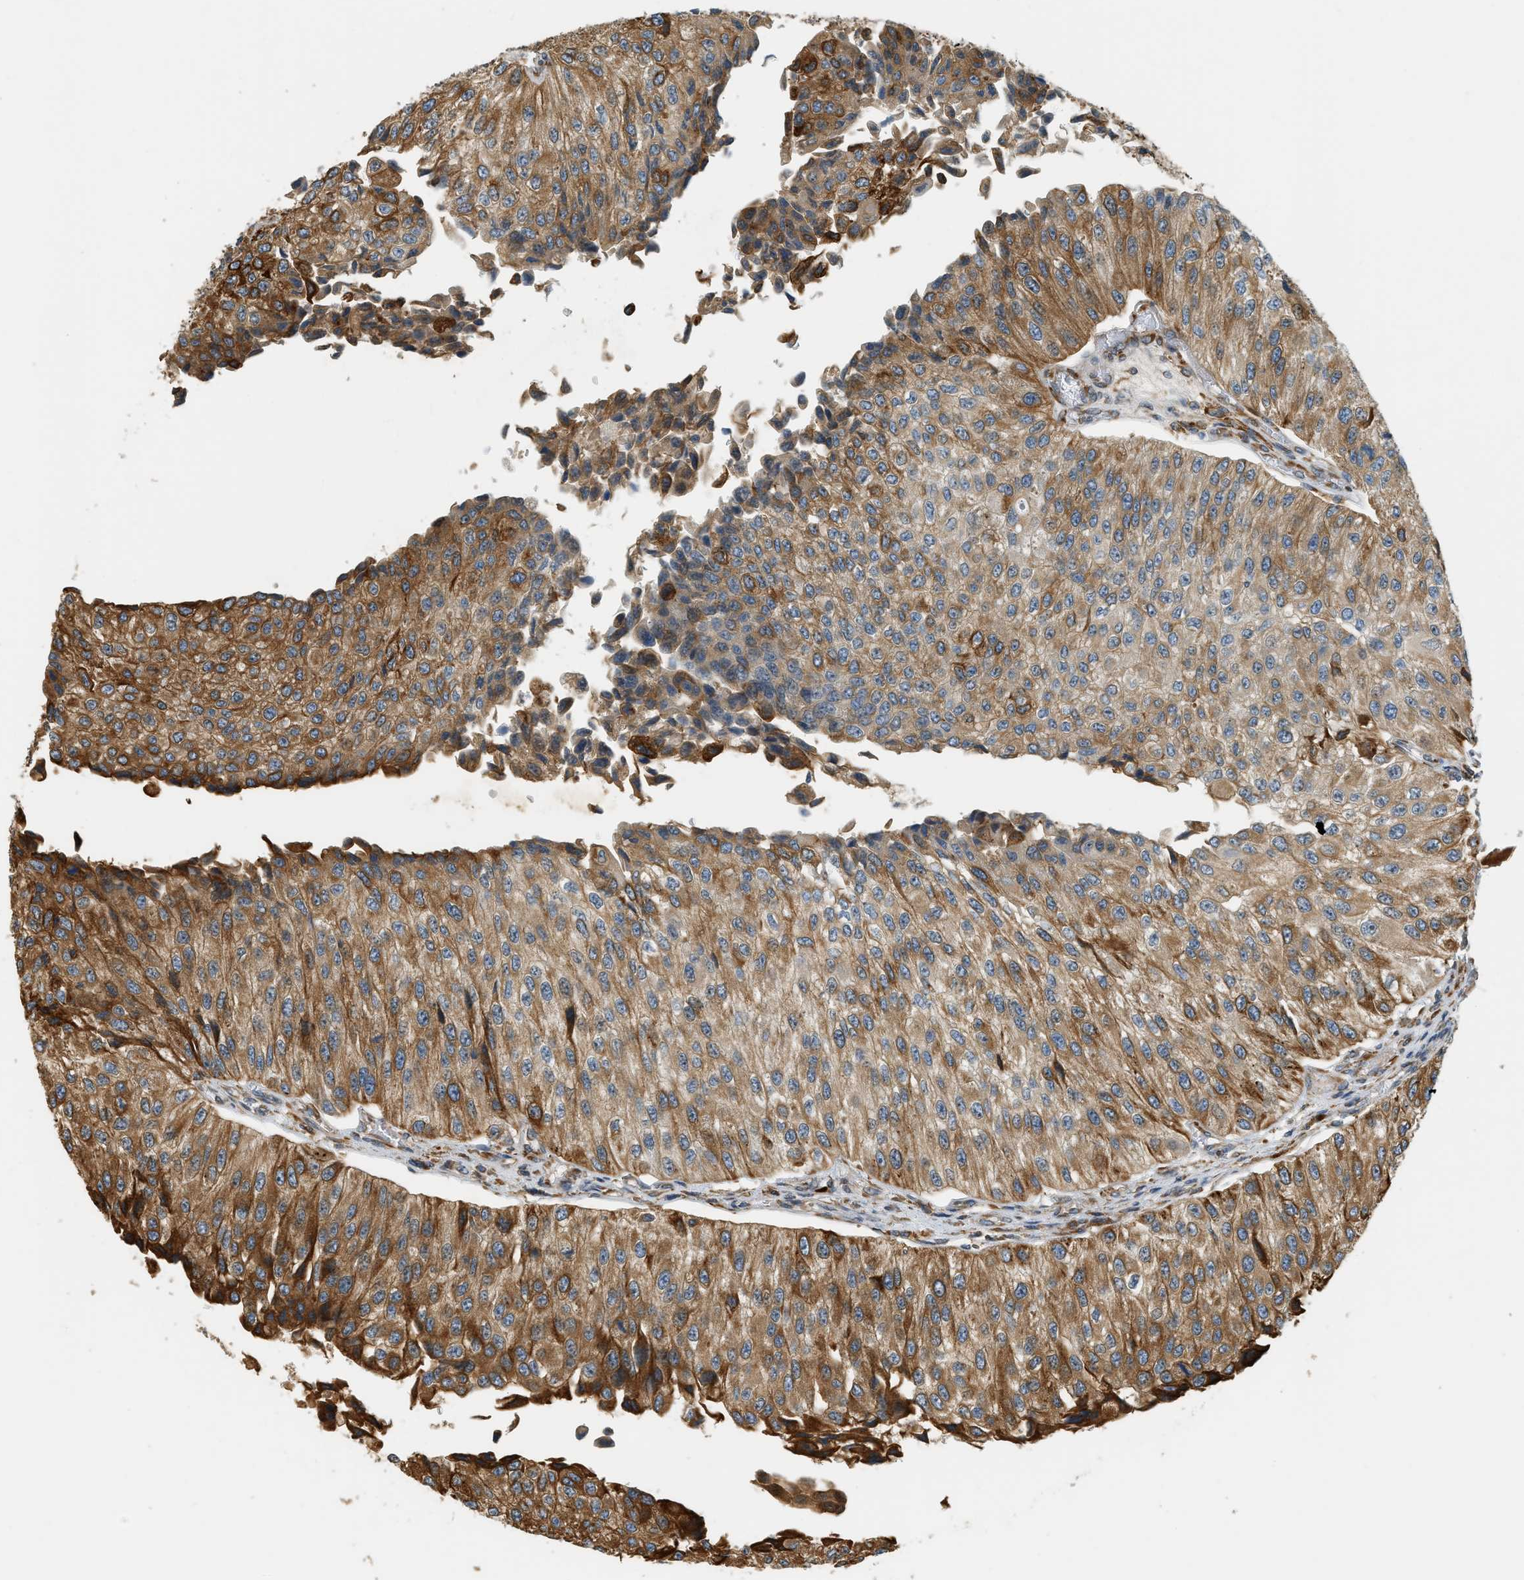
{"staining": {"intensity": "moderate", "quantity": ">75%", "location": "cytoplasmic/membranous"}, "tissue": "urothelial cancer", "cell_type": "Tumor cells", "image_type": "cancer", "snomed": [{"axis": "morphology", "description": "Urothelial carcinoma, High grade"}, {"axis": "topography", "description": "Kidney"}, {"axis": "topography", "description": "Urinary bladder"}], "caption": "An image showing moderate cytoplasmic/membranous staining in approximately >75% of tumor cells in urothelial cancer, as visualized by brown immunohistochemical staining.", "gene": "SEMA4D", "patient": {"sex": "male", "age": 77}}